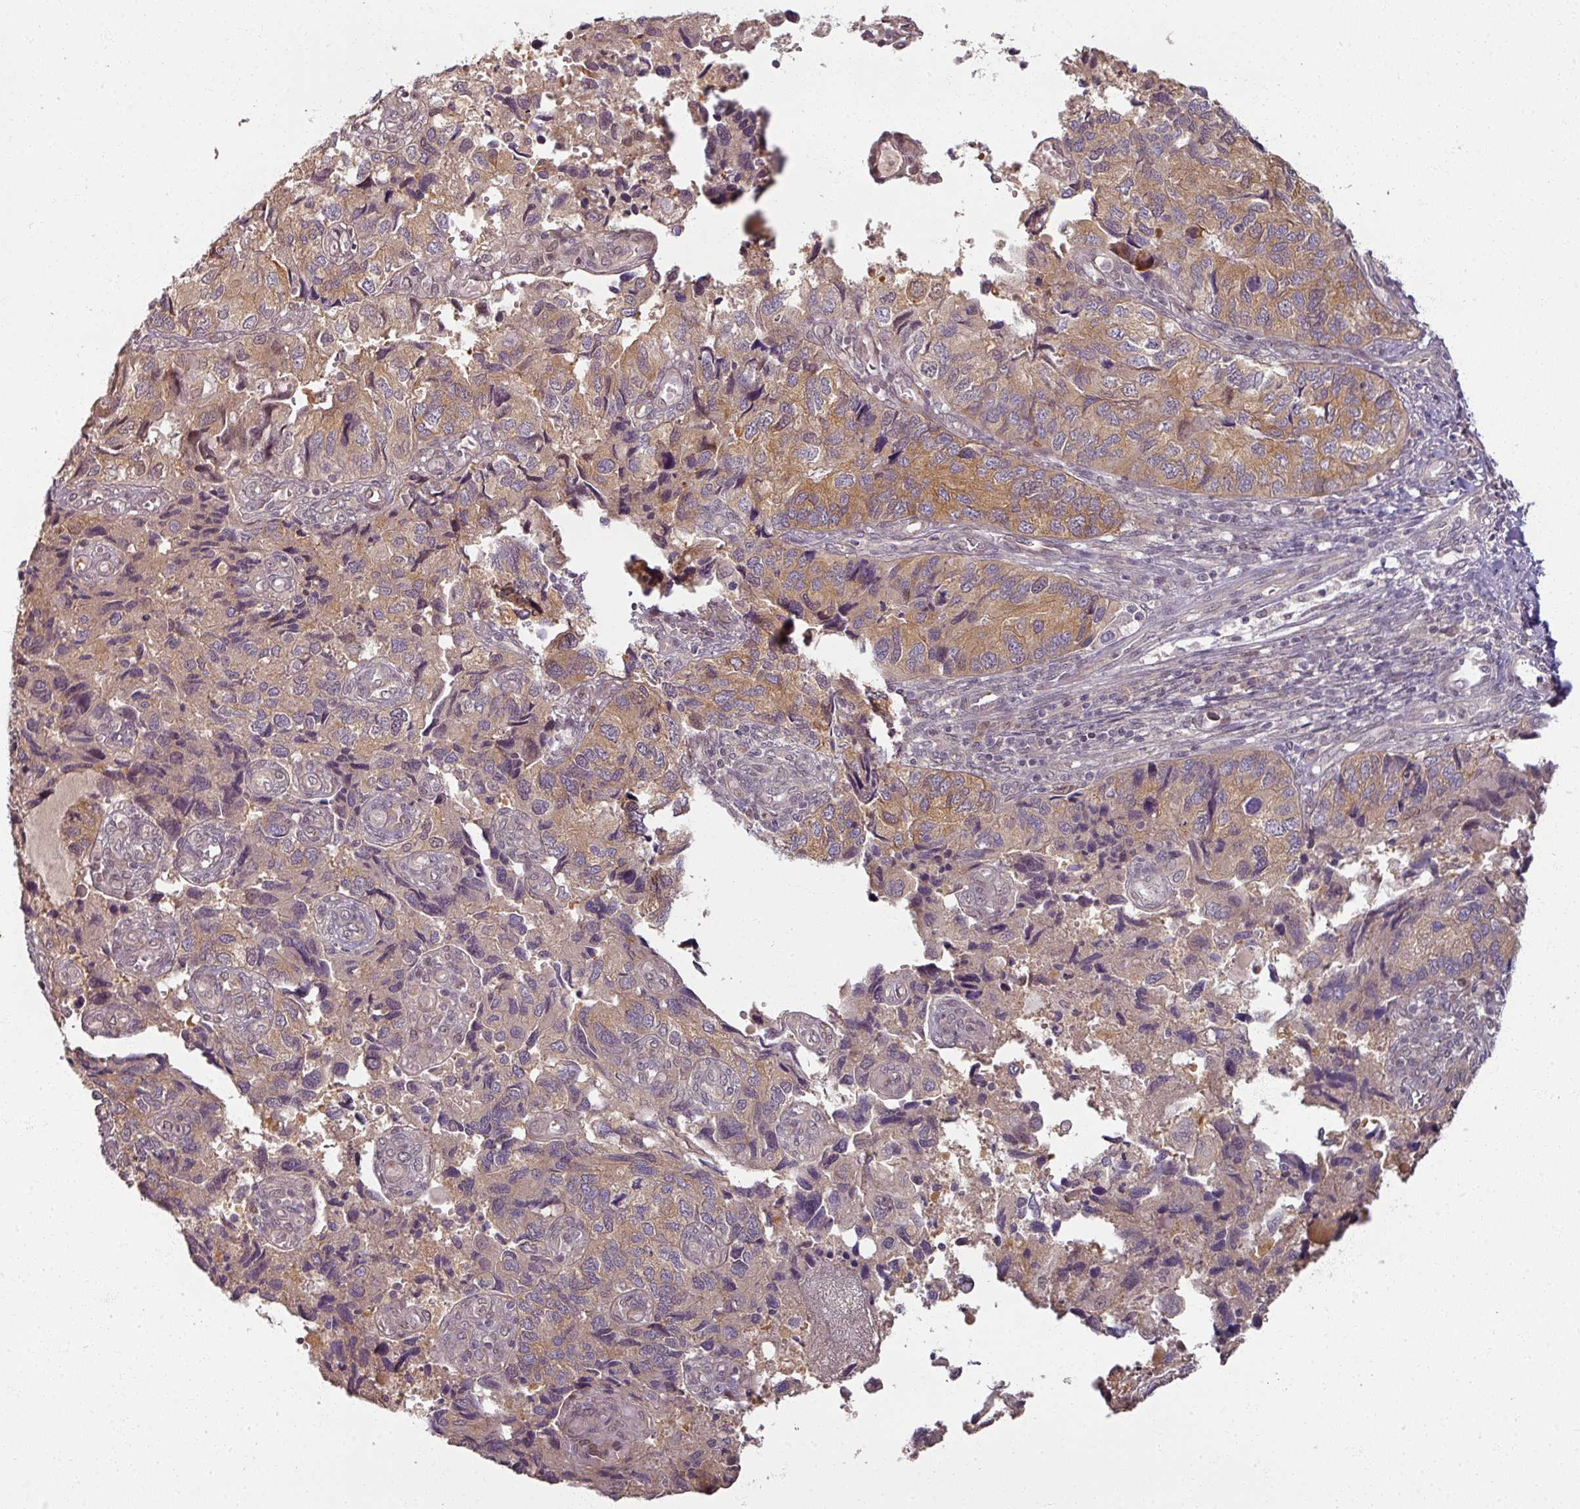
{"staining": {"intensity": "moderate", "quantity": ">75%", "location": "cytoplasmic/membranous"}, "tissue": "endometrial cancer", "cell_type": "Tumor cells", "image_type": "cancer", "snomed": [{"axis": "morphology", "description": "Carcinoma, NOS"}, {"axis": "topography", "description": "Uterus"}], "caption": "Immunohistochemistry (IHC) of human carcinoma (endometrial) shows medium levels of moderate cytoplasmic/membranous positivity in approximately >75% of tumor cells. The staining was performed using DAB to visualize the protein expression in brown, while the nuclei were stained in blue with hematoxylin (Magnification: 20x).", "gene": "MYMK", "patient": {"sex": "female", "age": 76}}